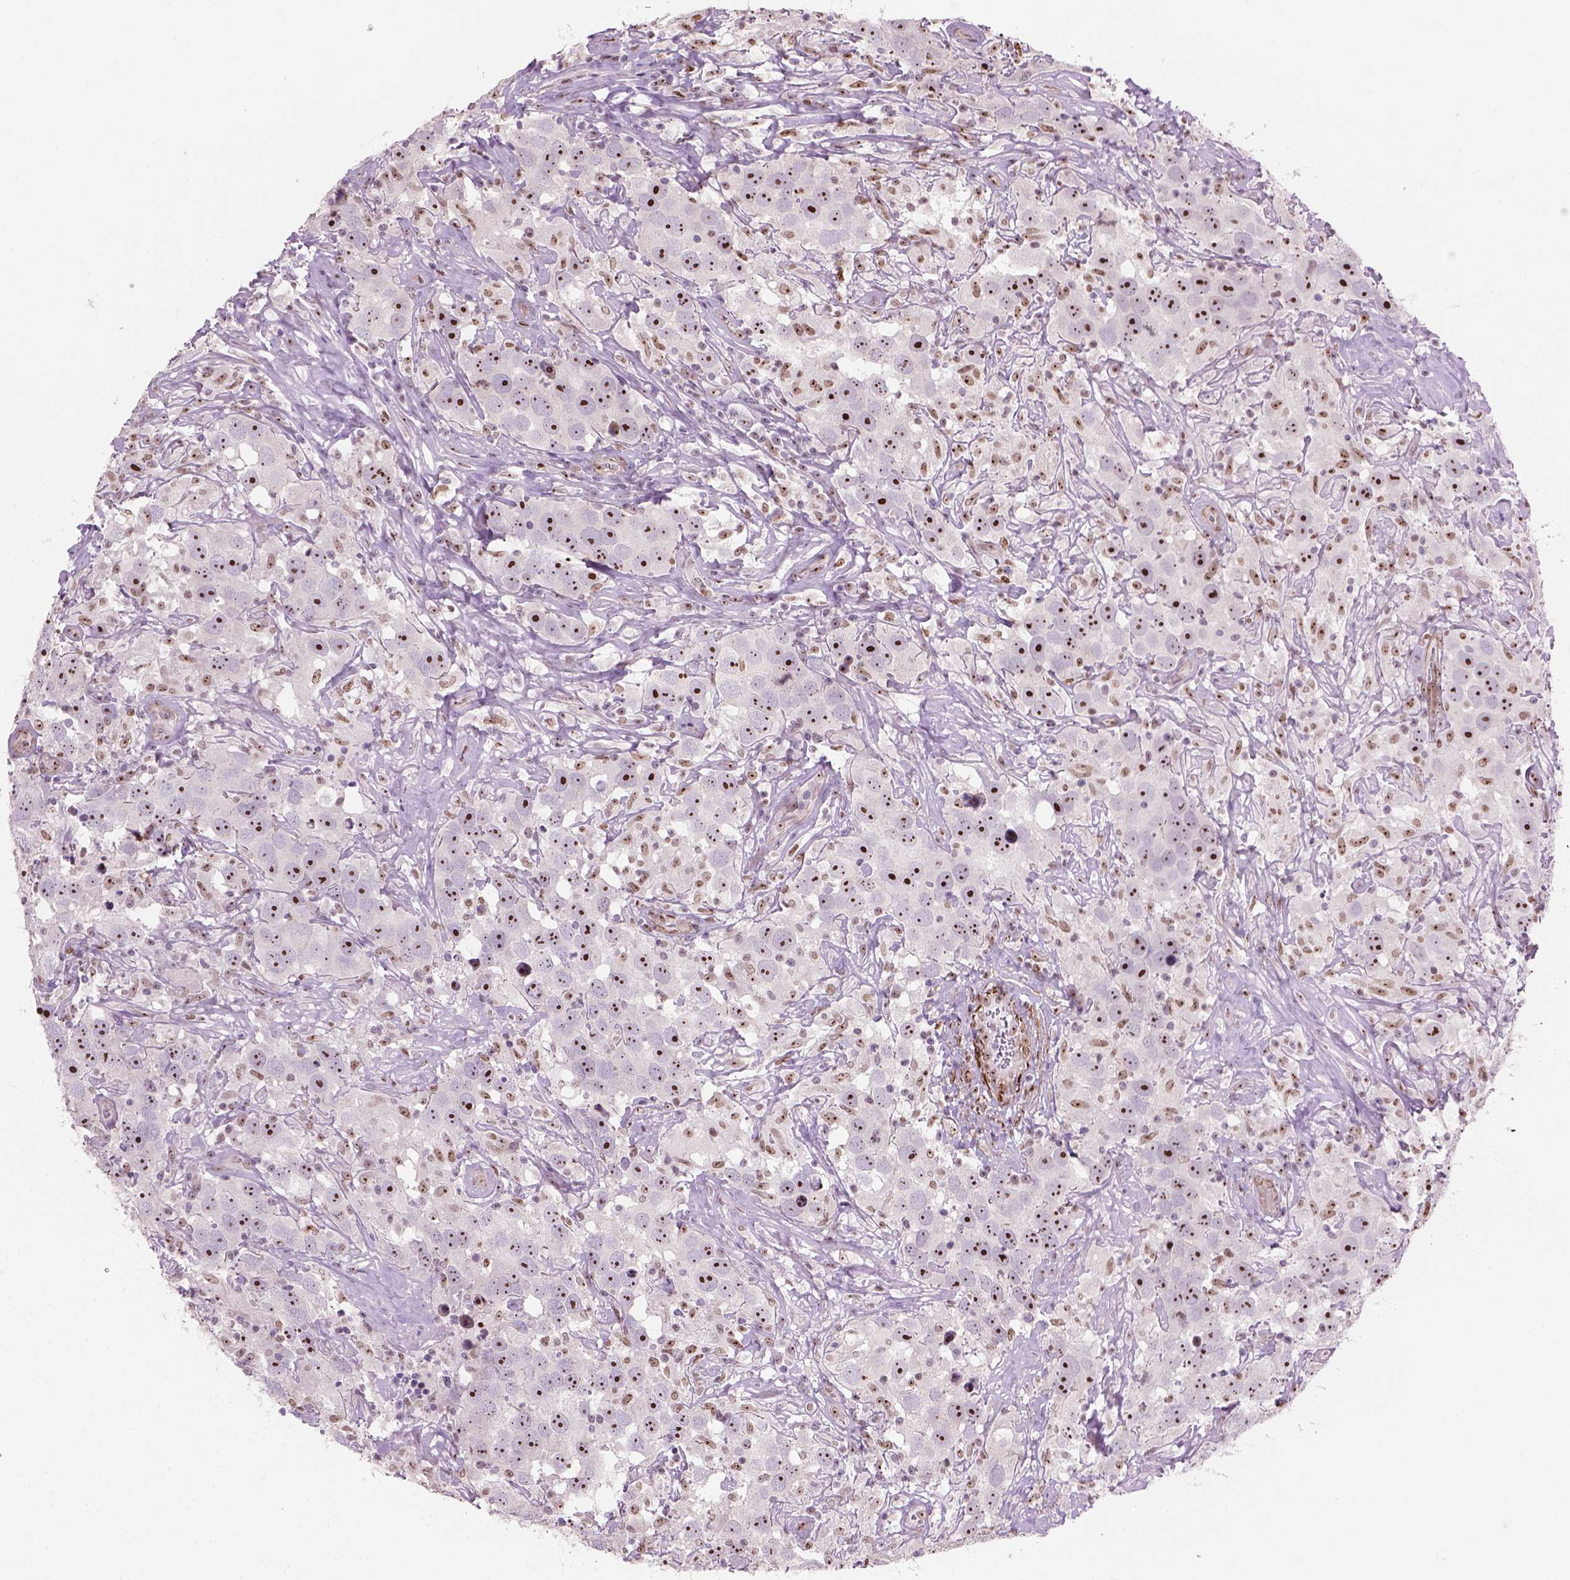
{"staining": {"intensity": "moderate", "quantity": ">75%", "location": "nuclear"}, "tissue": "testis cancer", "cell_type": "Tumor cells", "image_type": "cancer", "snomed": [{"axis": "morphology", "description": "Seminoma, NOS"}, {"axis": "topography", "description": "Testis"}], "caption": "Human testis cancer stained for a protein (brown) reveals moderate nuclear positive positivity in approximately >75% of tumor cells.", "gene": "RRS1", "patient": {"sex": "male", "age": 49}}